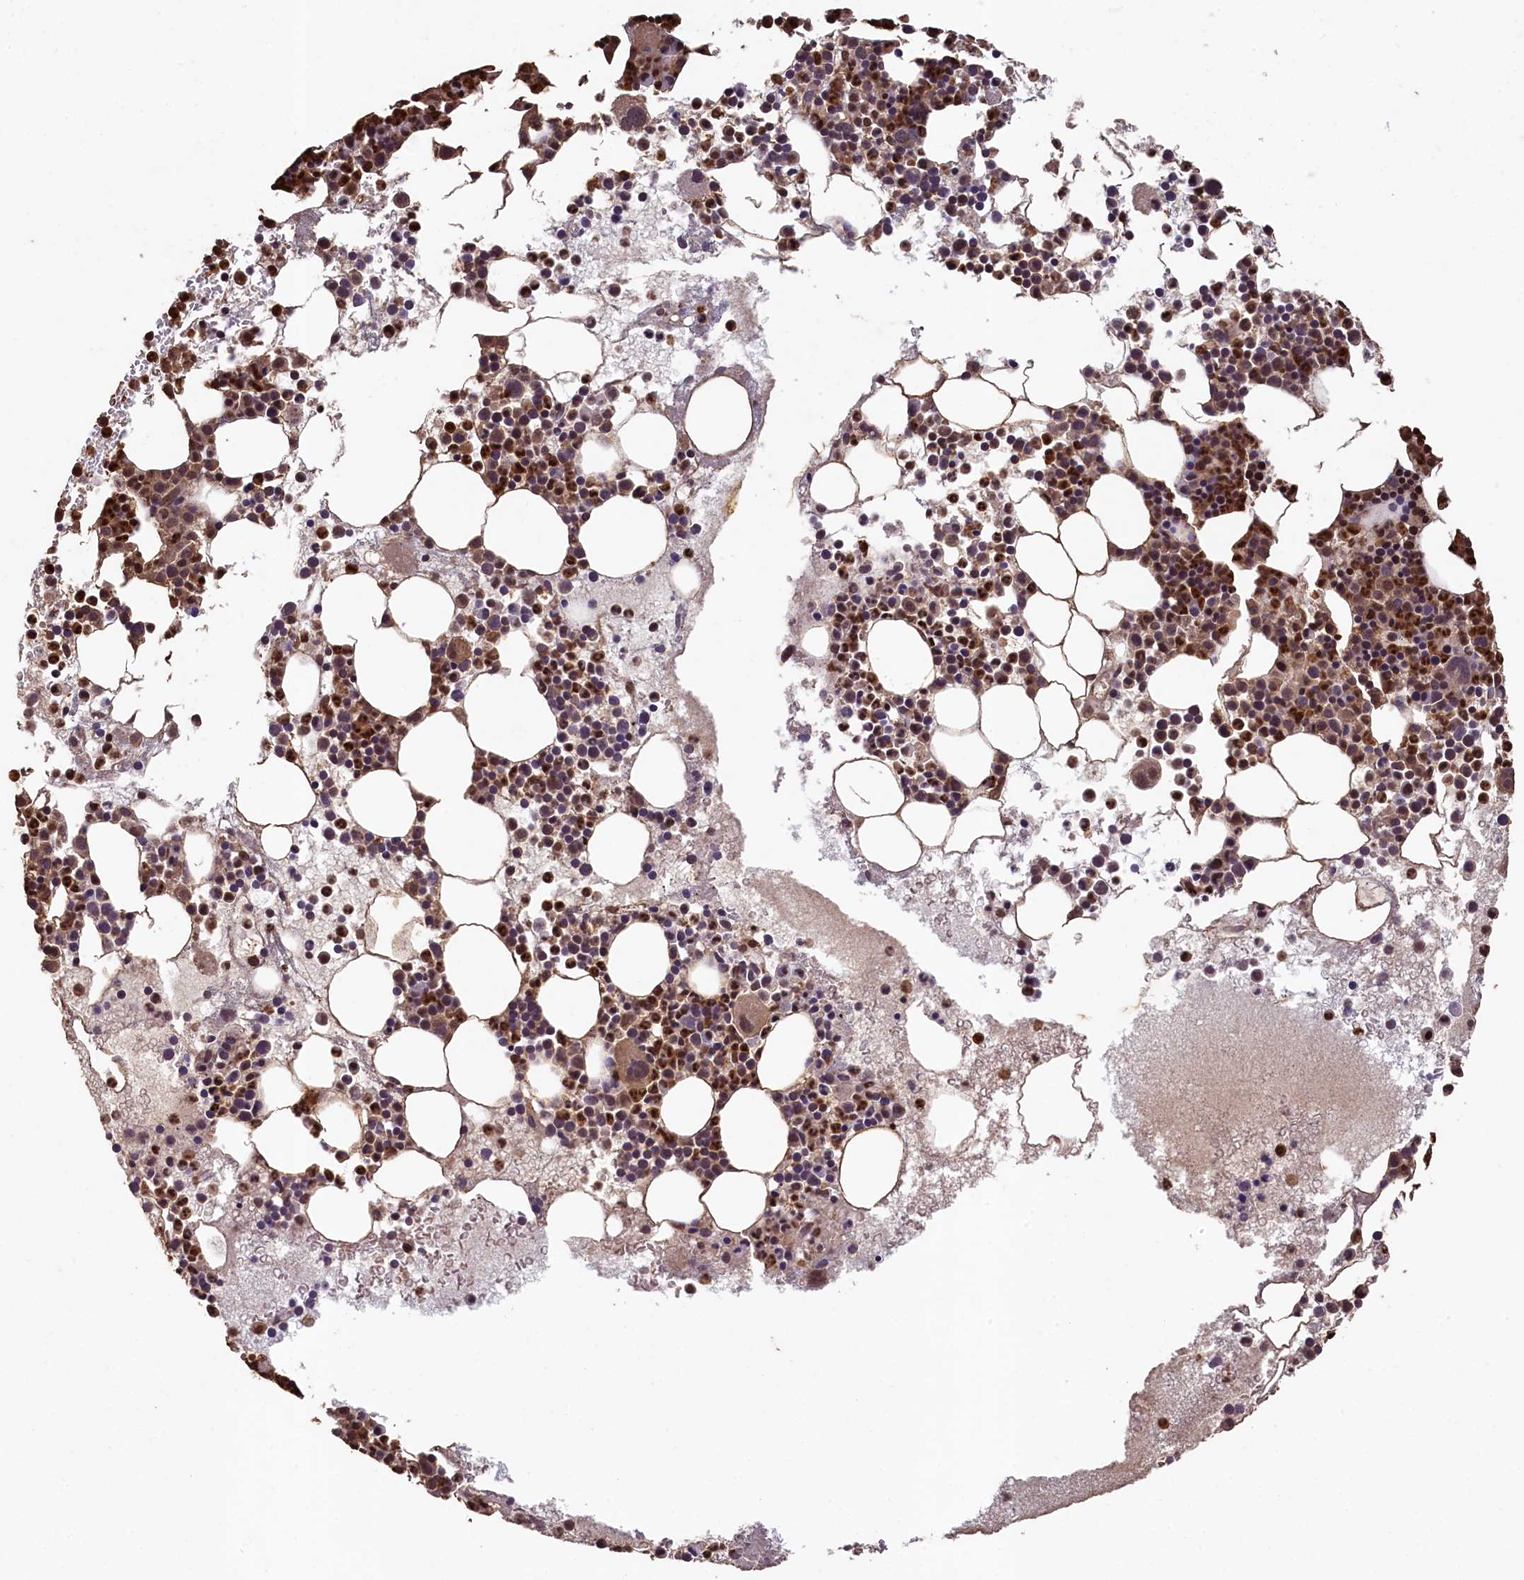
{"staining": {"intensity": "moderate", "quantity": "25%-75%", "location": "cytoplasmic/membranous,nuclear"}, "tissue": "bone marrow", "cell_type": "Hematopoietic cells", "image_type": "normal", "snomed": [{"axis": "morphology", "description": "Normal tissue, NOS"}, {"axis": "topography", "description": "Bone marrow"}], "caption": "The micrograph demonstrates staining of normal bone marrow, revealing moderate cytoplasmic/membranous,nuclear protein expression (brown color) within hematopoietic cells. The staining was performed using DAB to visualize the protein expression in brown, while the nuclei were stained in blue with hematoxylin (Magnification: 20x).", "gene": "CEP57L1", "patient": {"sex": "female", "age": 76}}